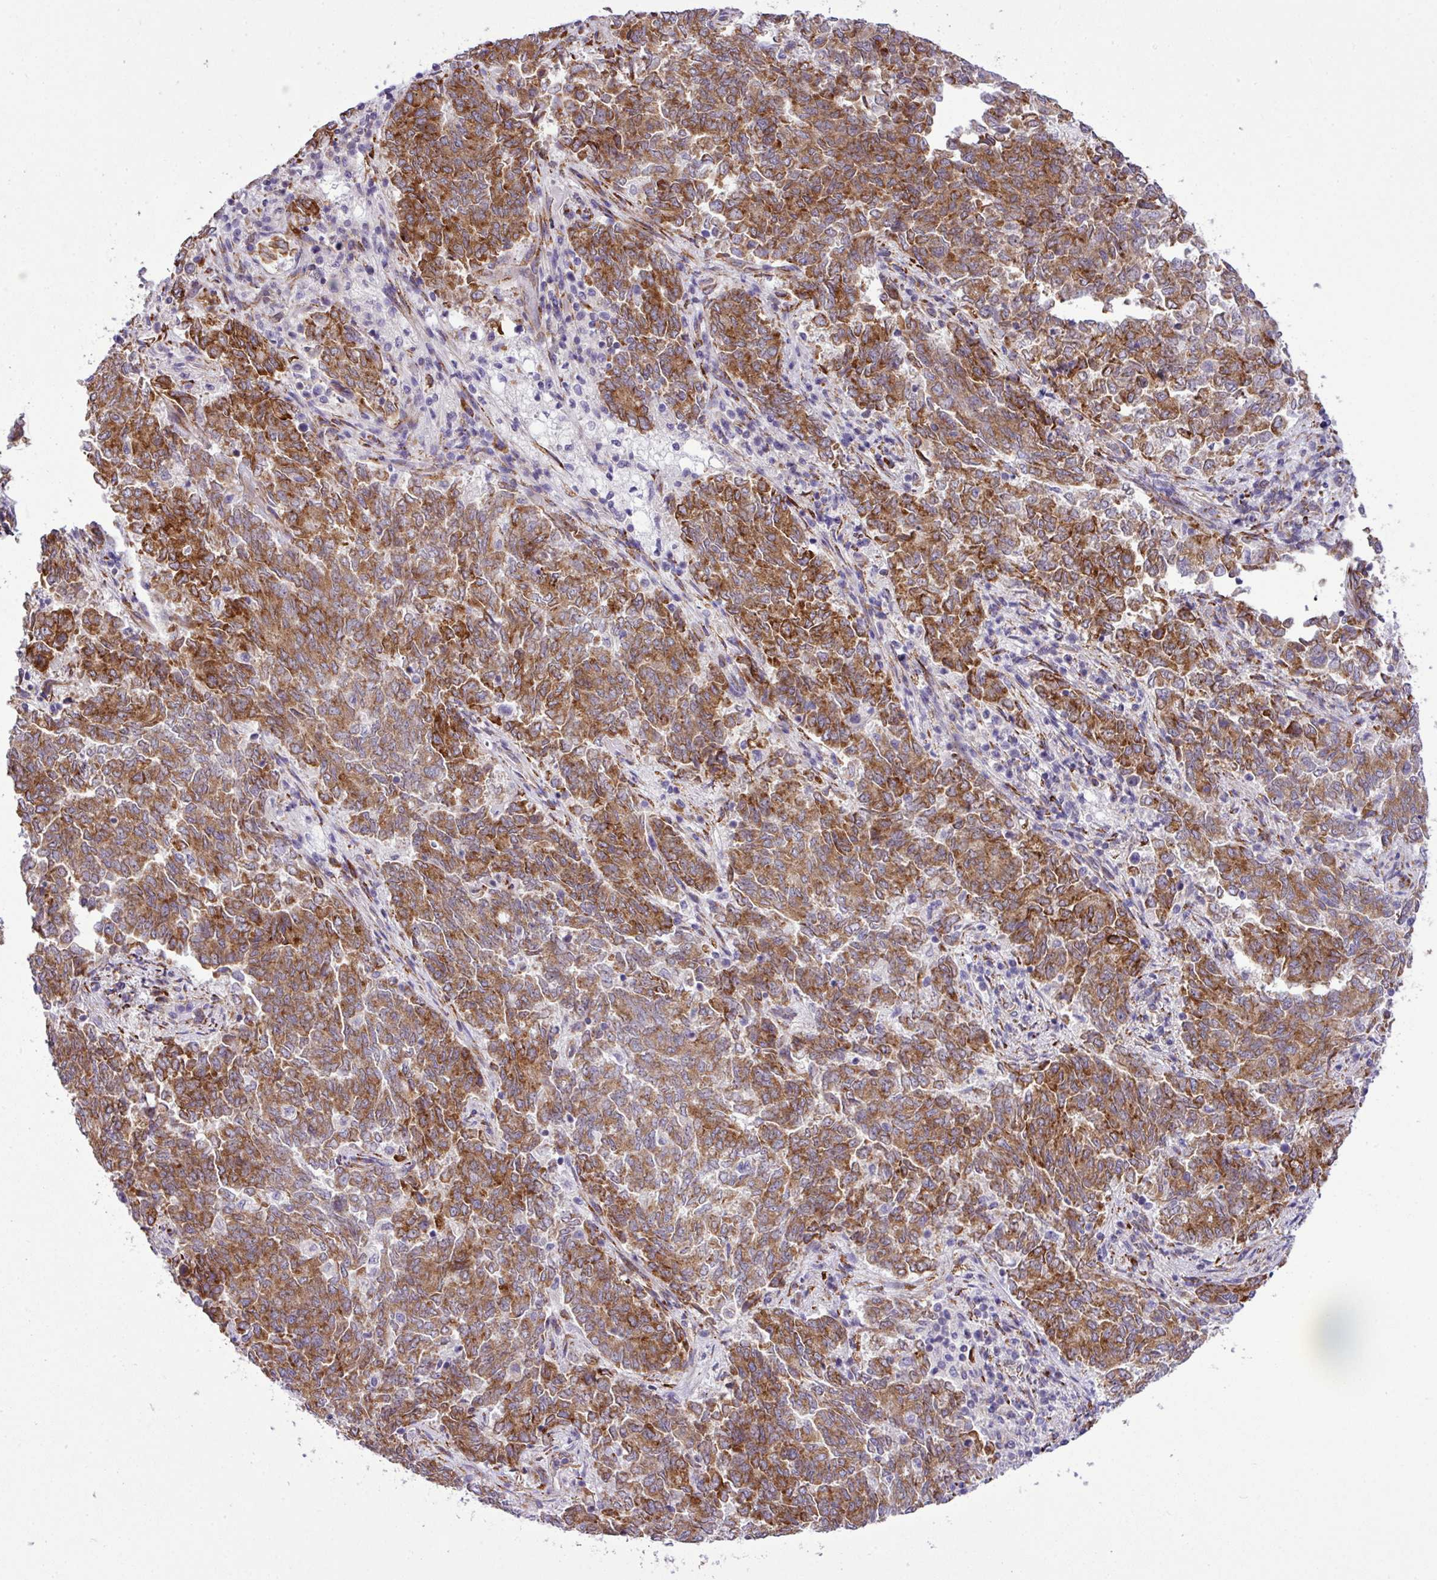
{"staining": {"intensity": "strong", "quantity": ">75%", "location": "cytoplasmic/membranous"}, "tissue": "endometrial cancer", "cell_type": "Tumor cells", "image_type": "cancer", "snomed": [{"axis": "morphology", "description": "Adenocarcinoma, NOS"}, {"axis": "topography", "description": "Endometrium"}], "caption": "IHC (DAB (3,3'-diaminobenzidine)) staining of adenocarcinoma (endometrial) reveals strong cytoplasmic/membranous protein expression in about >75% of tumor cells. (IHC, brightfield microscopy, high magnification).", "gene": "CFAP97", "patient": {"sex": "female", "age": 80}}